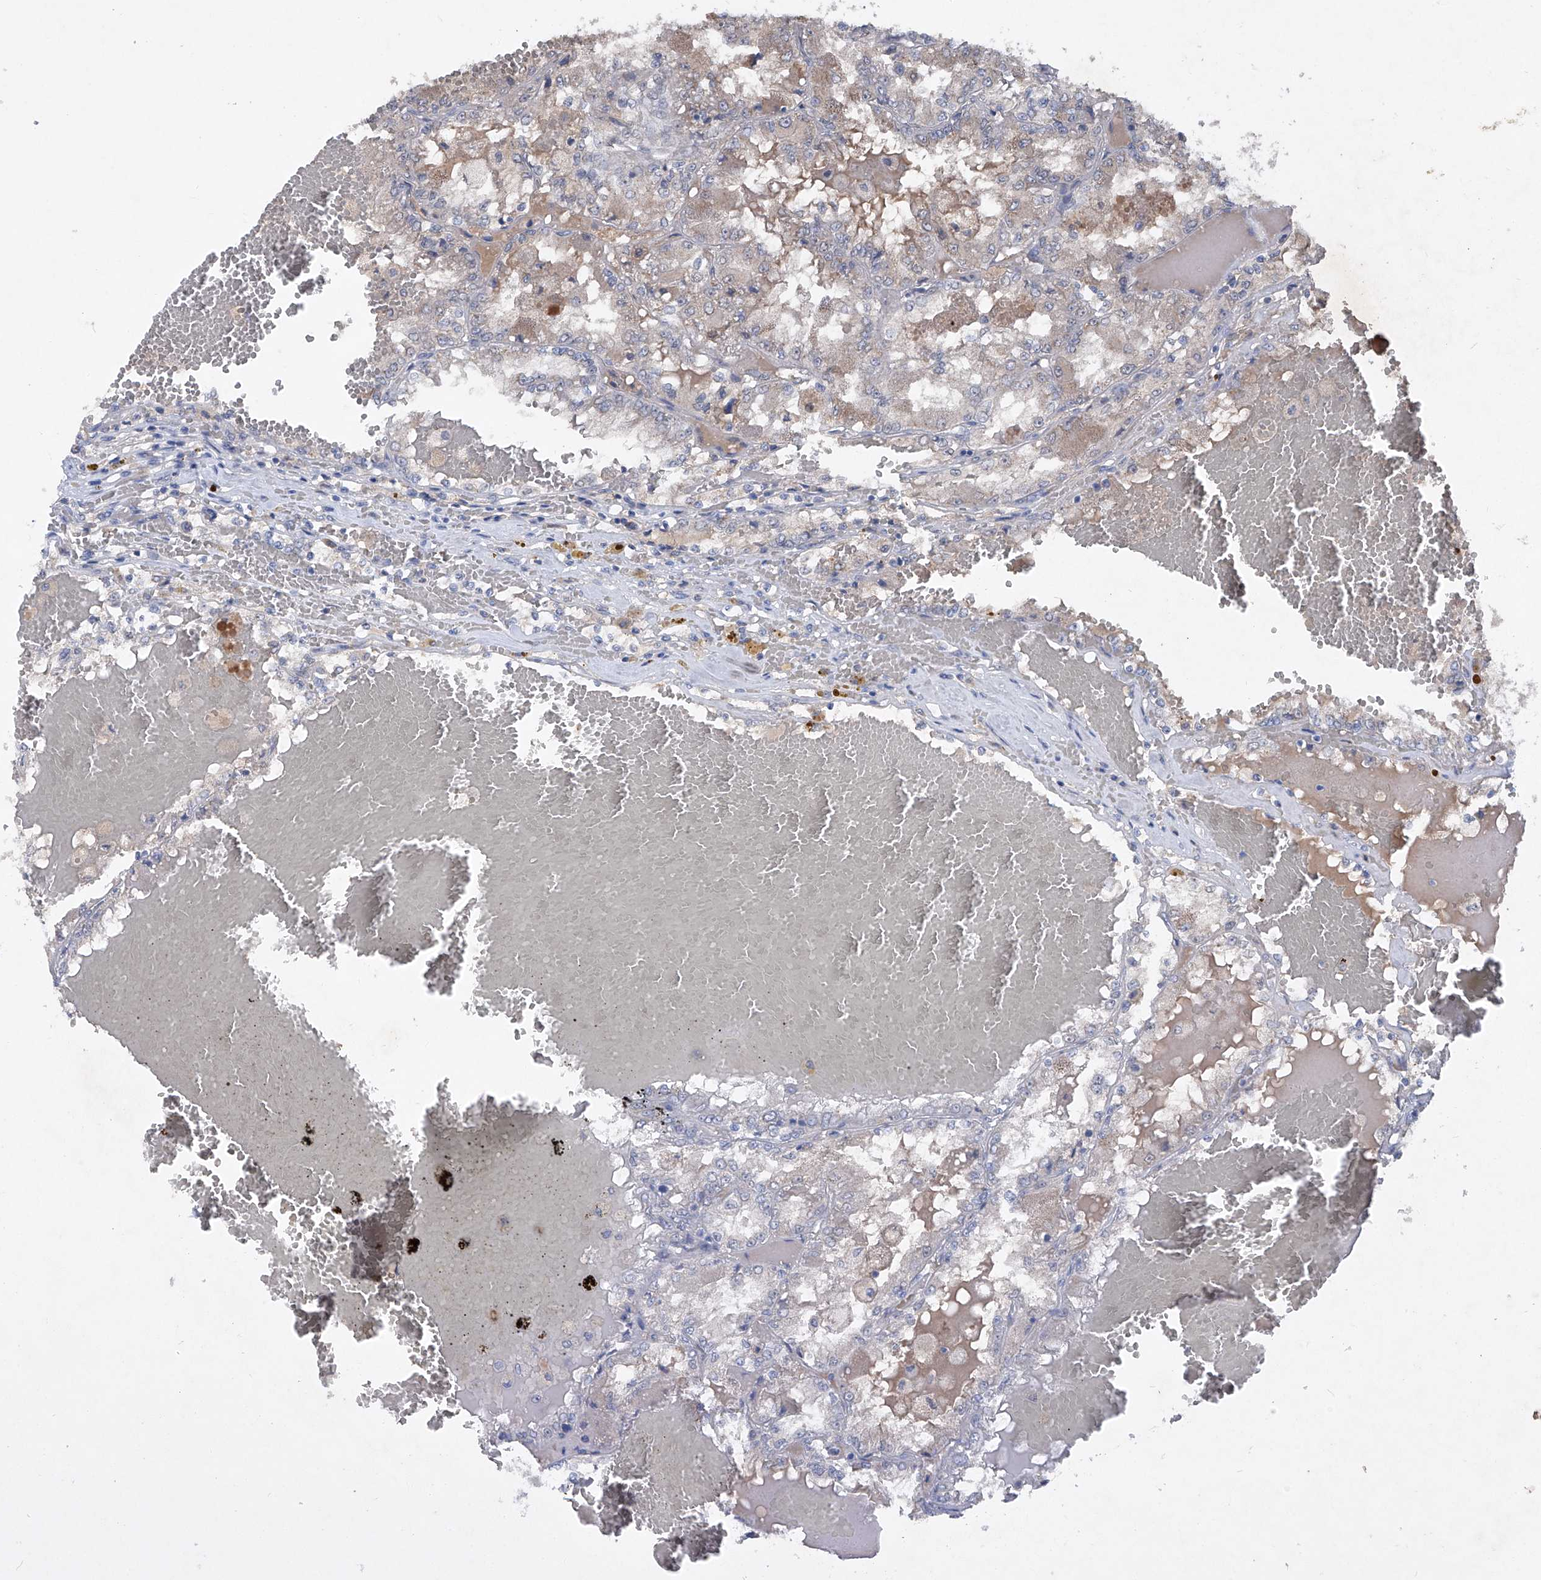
{"staining": {"intensity": "negative", "quantity": "none", "location": "none"}, "tissue": "renal cancer", "cell_type": "Tumor cells", "image_type": "cancer", "snomed": [{"axis": "morphology", "description": "Adenocarcinoma, NOS"}, {"axis": "topography", "description": "Kidney"}], "caption": "IHC of adenocarcinoma (renal) shows no positivity in tumor cells. (DAB (3,3'-diaminobenzidine) immunohistochemistry visualized using brightfield microscopy, high magnification).", "gene": "PCSK5", "patient": {"sex": "female", "age": 56}}